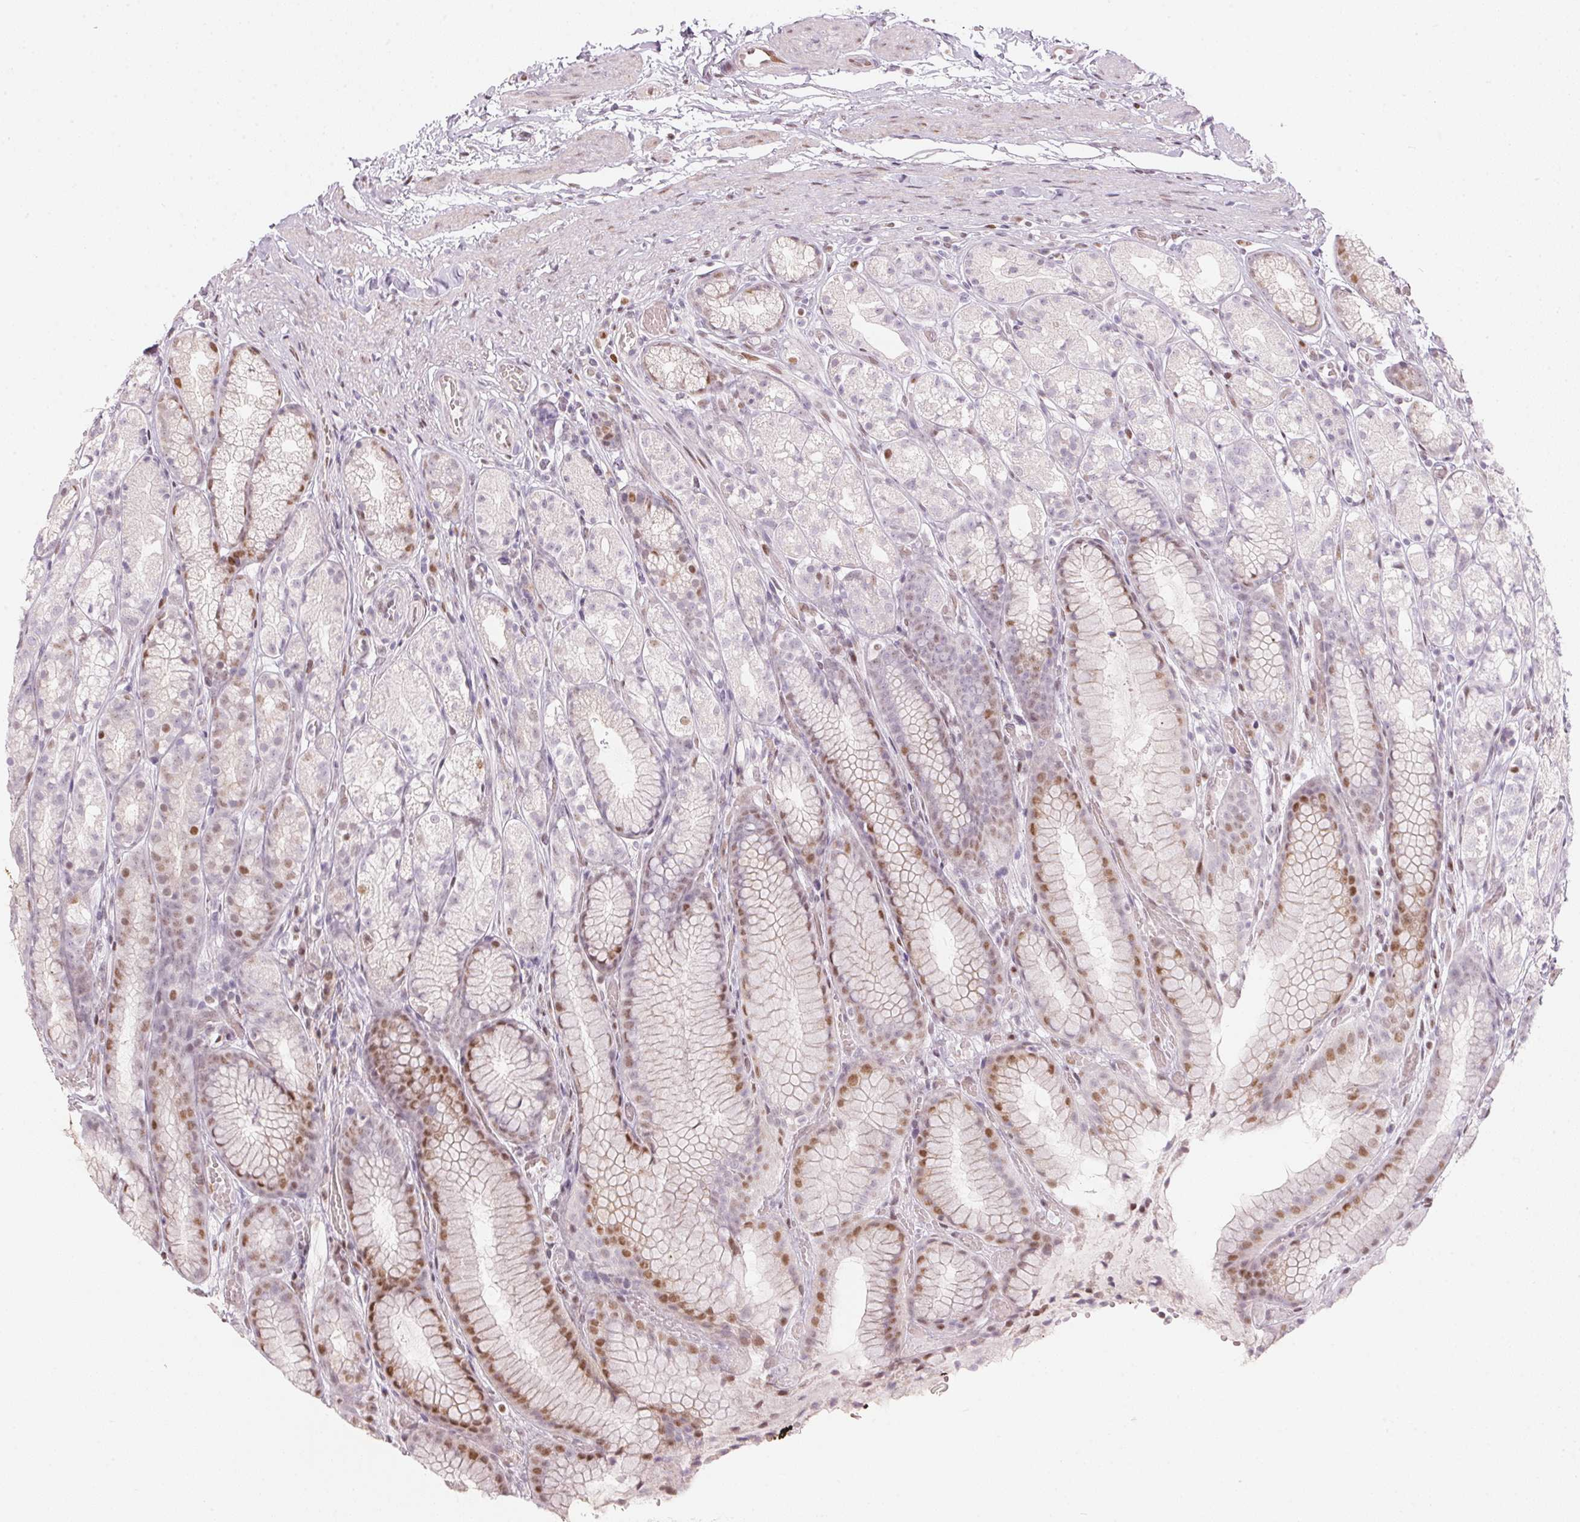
{"staining": {"intensity": "moderate", "quantity": "25%-75%", "location": "nuclear"}, "tissue": "stomach", "cell_type": "Glandular cells", "image_type": "normal", "snomed": [{"axis": "morphology", "description": "Normal tissue, NOS"}, {"axis": "topography", "description": "Stomach"}], "caption": "An image of human stomach stained for a protein exhibits moderate nuclear brown staining in glandular cells.", "gene": "KAT6A", "patient": {"sex": "male", "age": 70}}